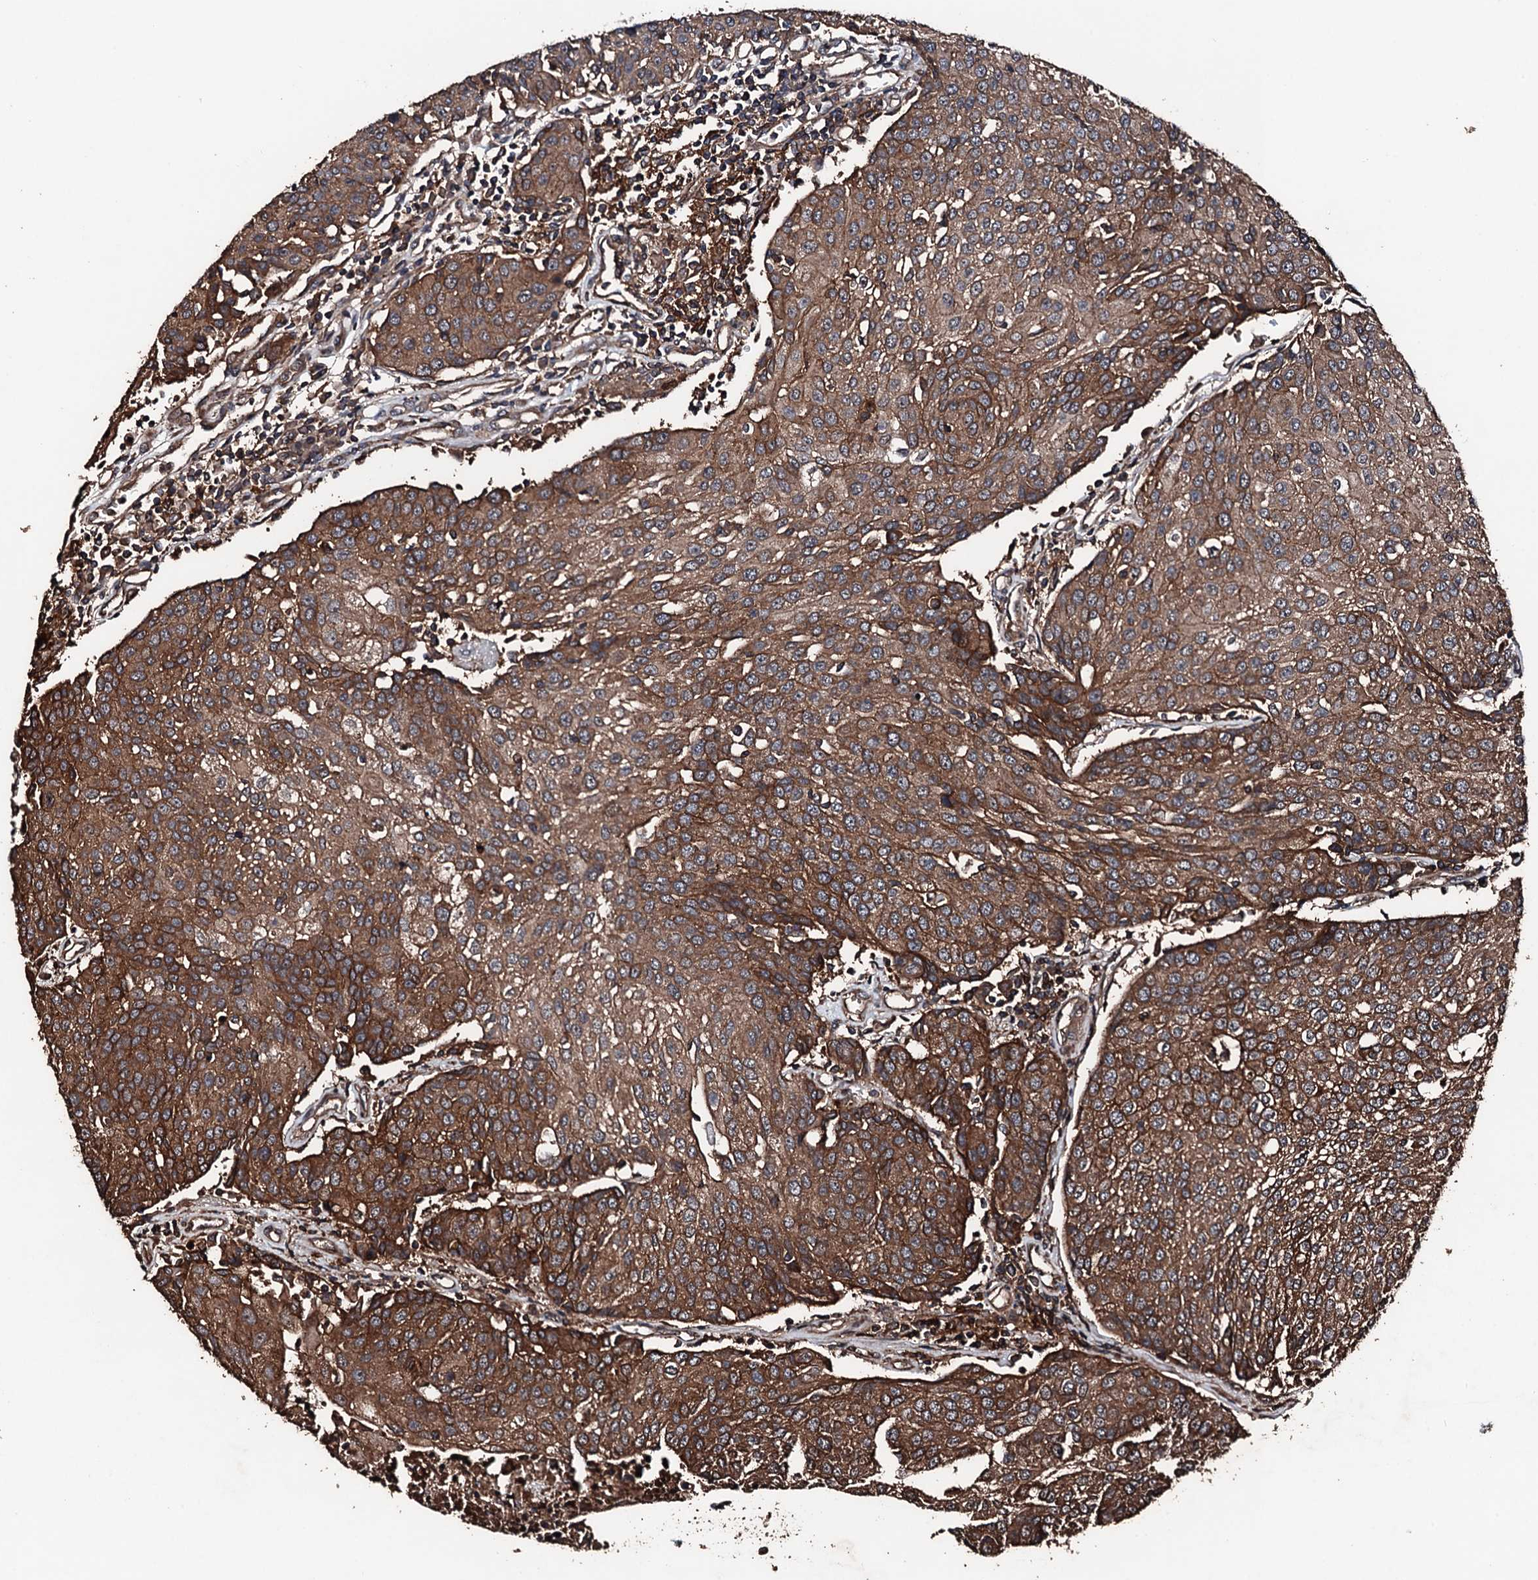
{"staining": {"intensity": "strong", "quantity": ">75%", "location": "cytoplasmic/membranous"}, "tissue": "urothelial cancer", "cell_type": "Tumor cells", "image_type": "cancer", "snomed": [{"axis": "morphology", "description": "Urothelial carcinoma, High grade"}, {"axis": "topography", "description": "Urinary bladder"}], "caption": "There is high levels of strong cytoplasmic/membranous expression in tumor cells of urothelial cancer, as demonstrated by immunohistochemical staining (brown color).", "gene": "KIF18A", "patient": {"sex": "female", "age": 85}}